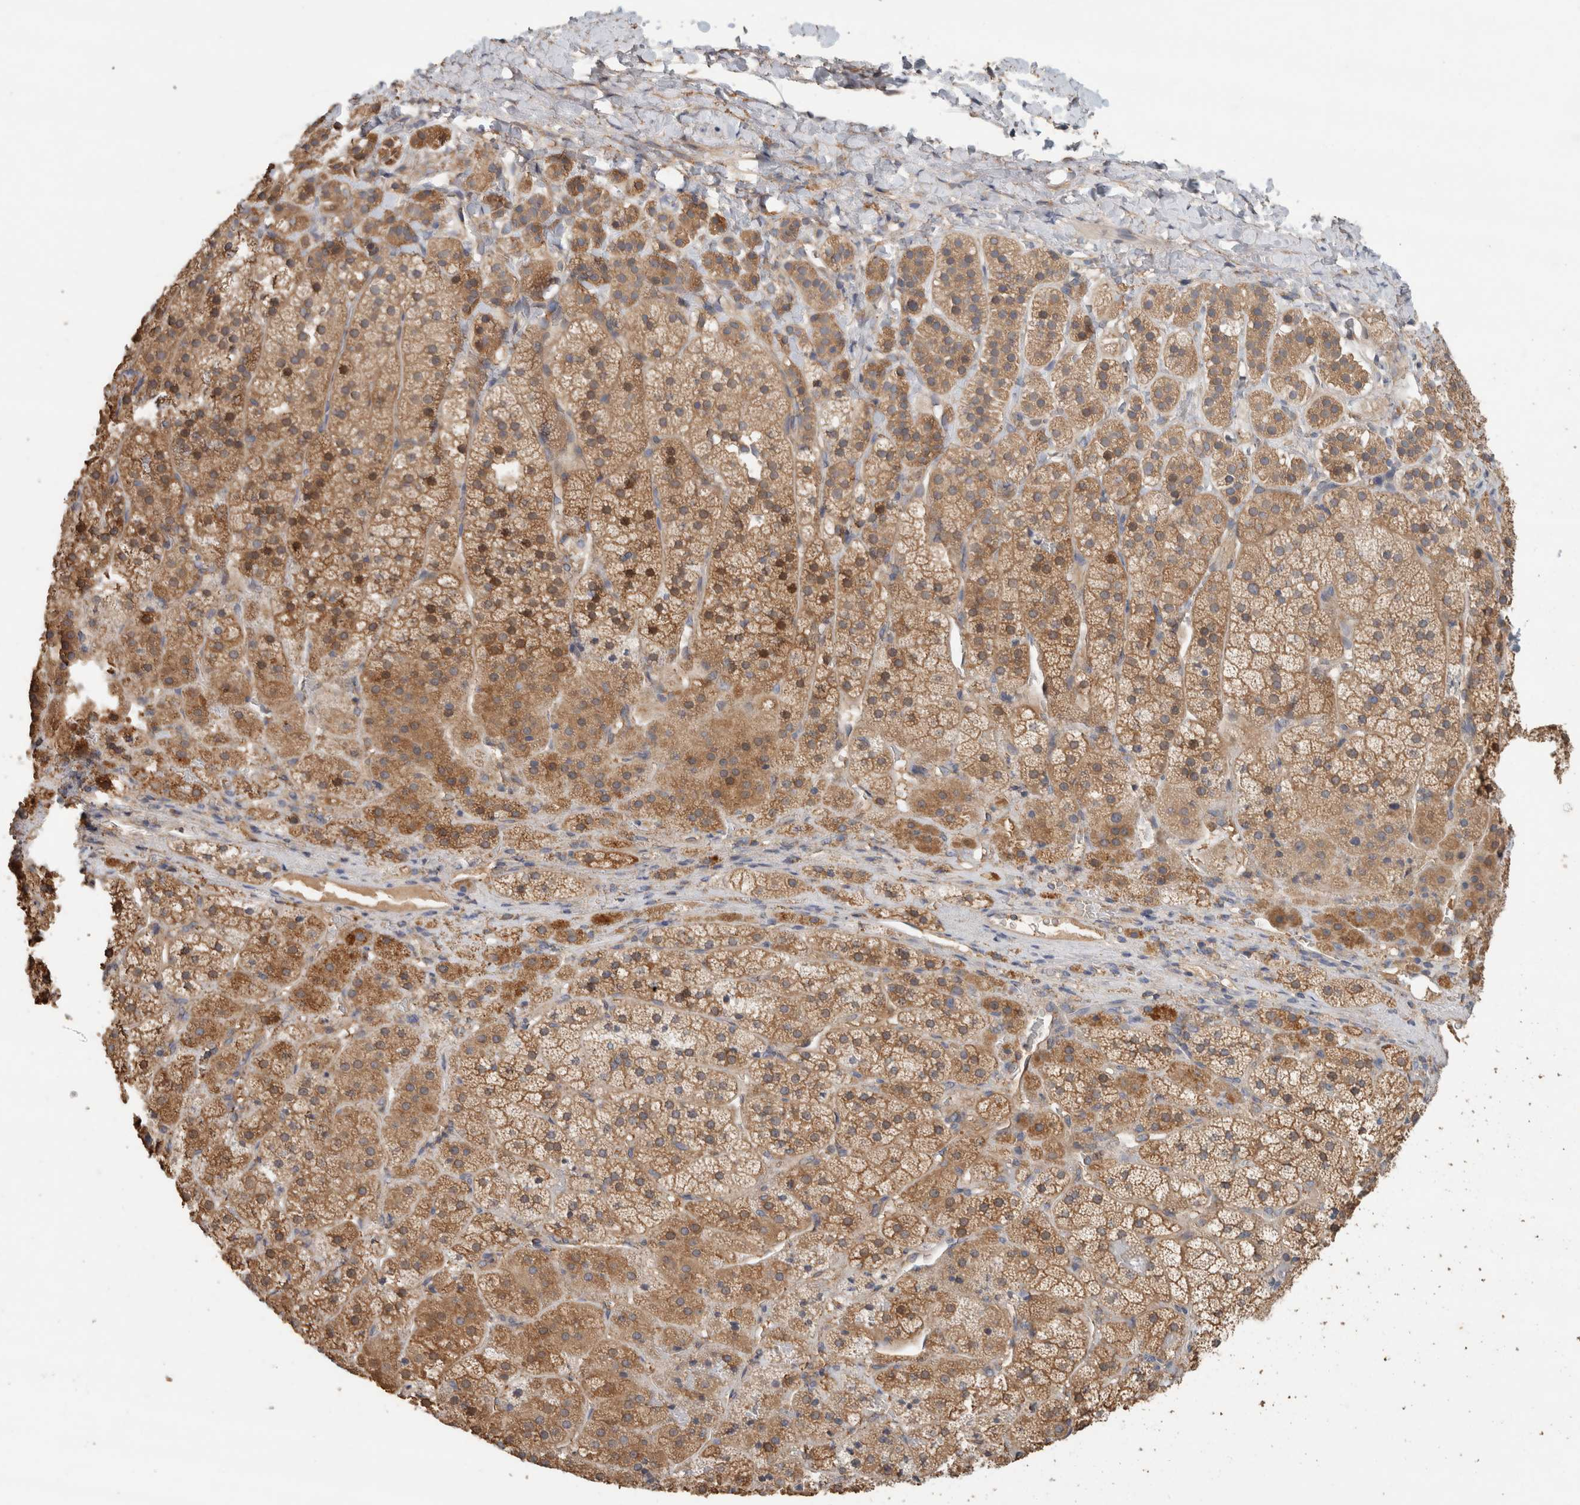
{"staining": {"intensity": "moderate", "quantity": ">75%", "location": "cytoplasmic/membranous"}, "tissue": "adrenal gland", "cell_type": "Glandular cells", "image_type": "normal", "snomed": [{"axis": "morphology", "description": "Normal tissue, NOS"}, {"axis": "topography", "description": "Adrenal gland"}], "caption": "IHC of normal human adrenal gland reveals medium levels of moderate cytoplasmic/membranous staining in approximately >75% of glandular cells.", "gene": "EIF4G3", "patient": {"sex": "female", "age": 44}}